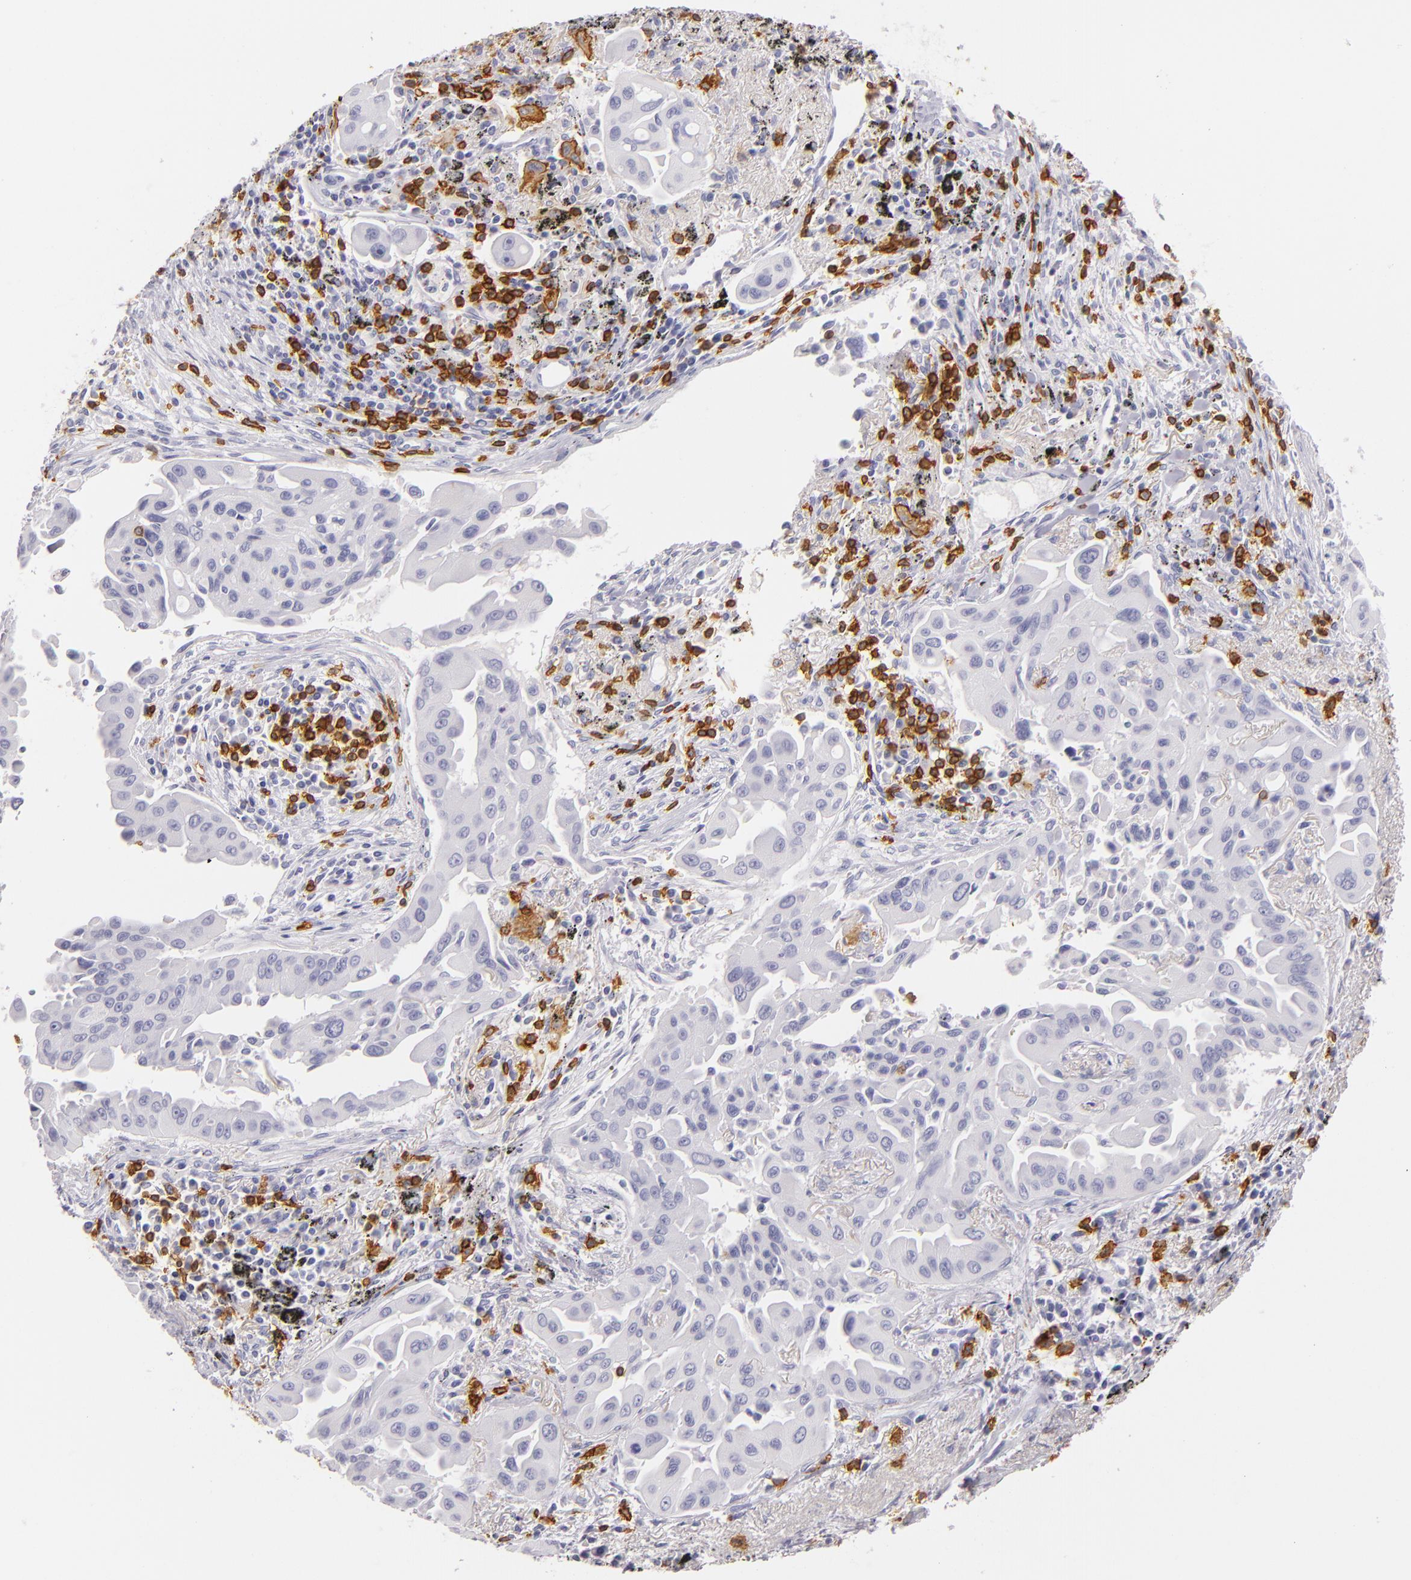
{"staining": {"intensity": "negative", "quantity": "none", "location": "none"}, "tissue": "lung cancer", "cell_type": "Tumor cells", "image_type": "cancer", "snomed": [{"axis": "morphology", "description": "Adenocarcinoma, NOS"}, {"axis": "topography", "description": "Lung"}], "caption": "Human lung adenocarcinoma stained for a protein using immunohistochemistry (IHC) displays no positivity in tumor cells.", "gene": "LAT", "patient": {"sex": "male", "age": 68}}